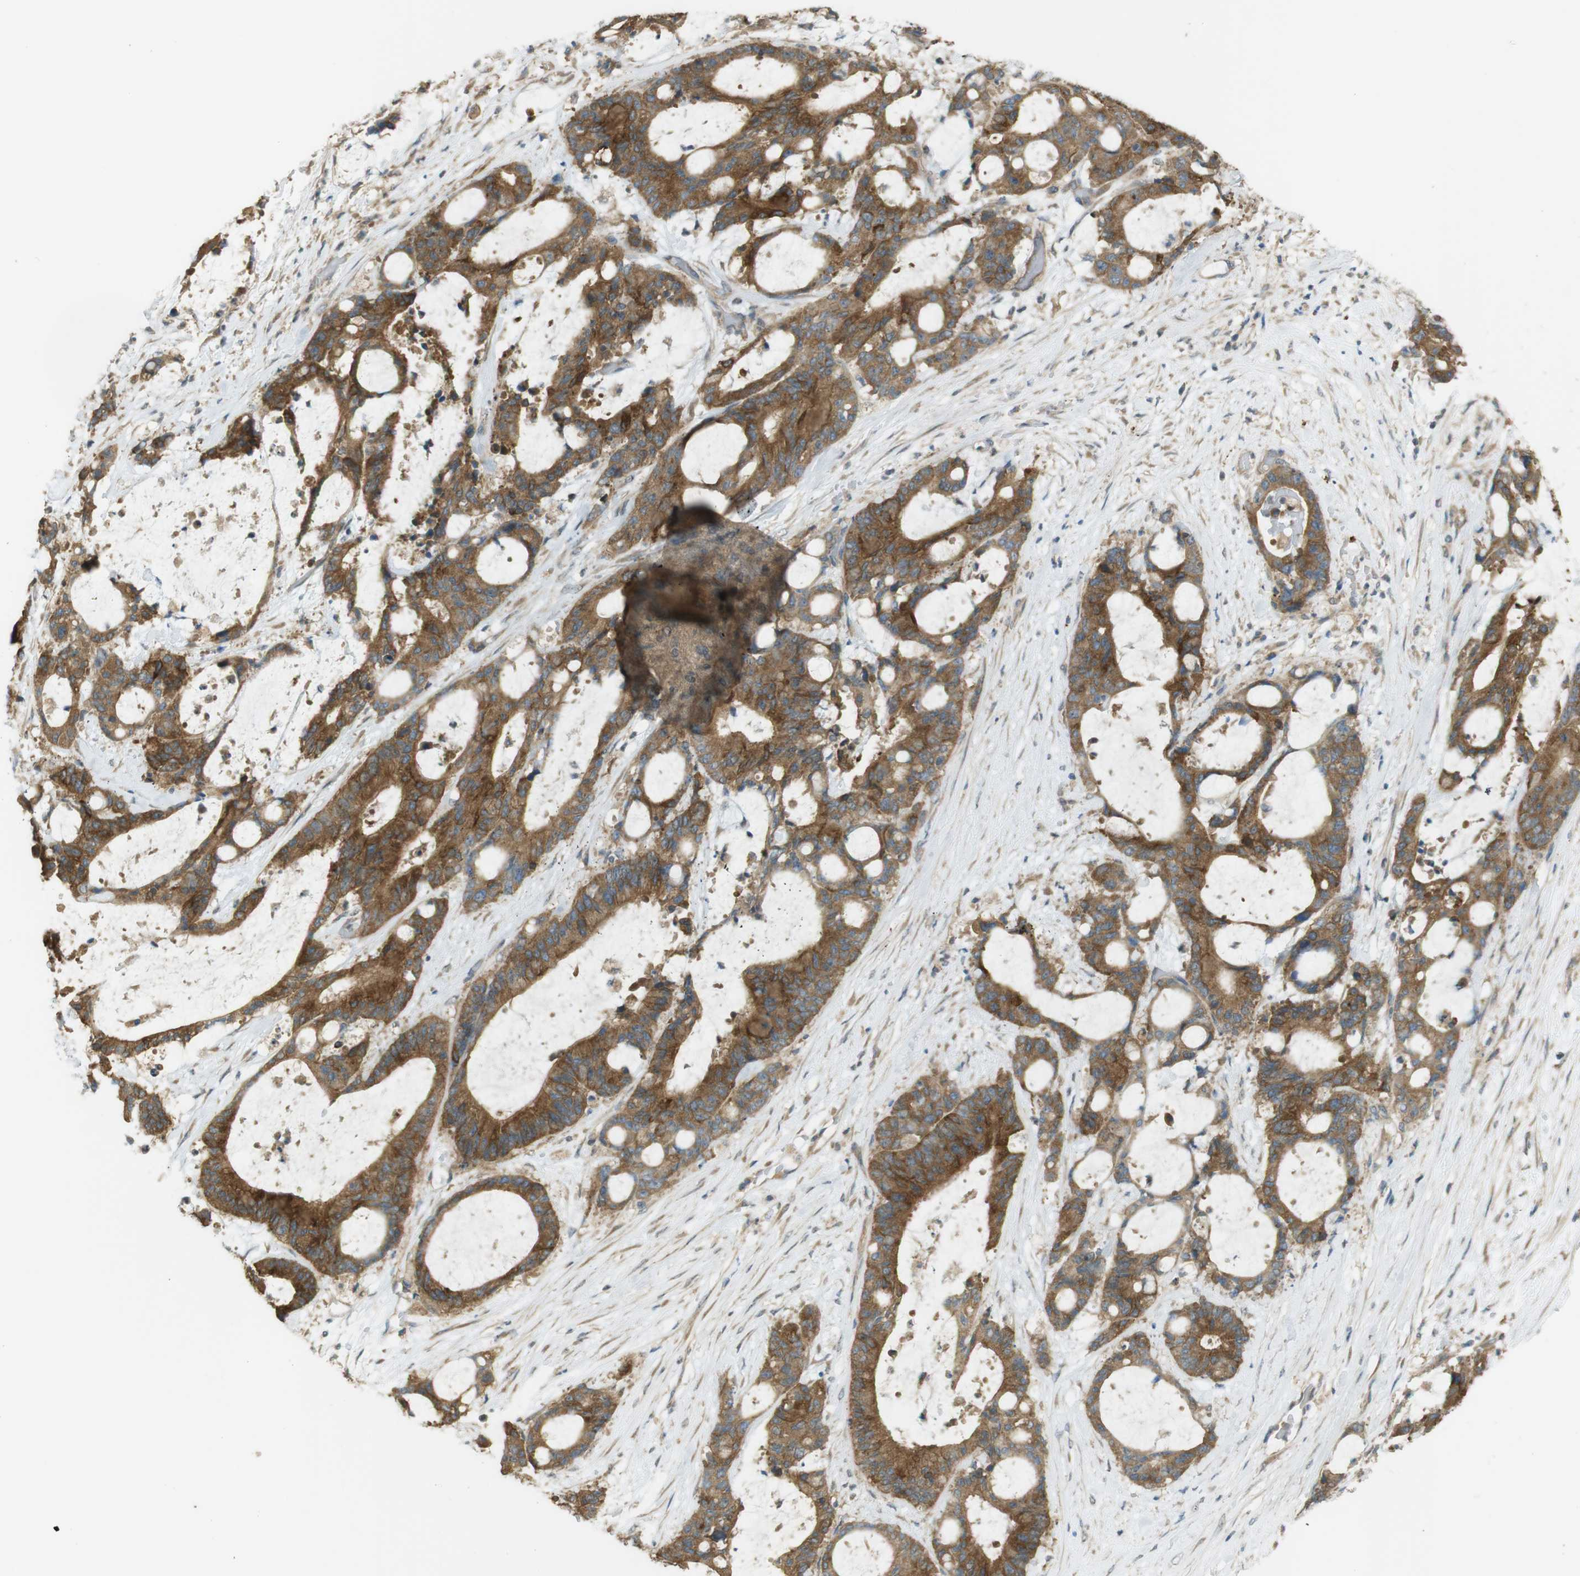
{"staining": {"intensity": "moderate", "quantity": ">75%", "location": "cytoplasmic/membranous"}, "tissue": "liver cancer", "cell_type": "Tumor cells", "image_type": "cancer", "snomed": [{"axis": "morphology", "description": "Cholangiocarcinoma"}, {"axis": "topography", "description": "Liver"}], "caption": "This is a photomicrograph of immunohistochemistry staining of cholangiocarcinoma (liver), which shows moderate staining in the cytoplasmic/membranous of tumor cells.", "gene": "ZDHHC20", "patient": {"sex": "female", "age": 73}}